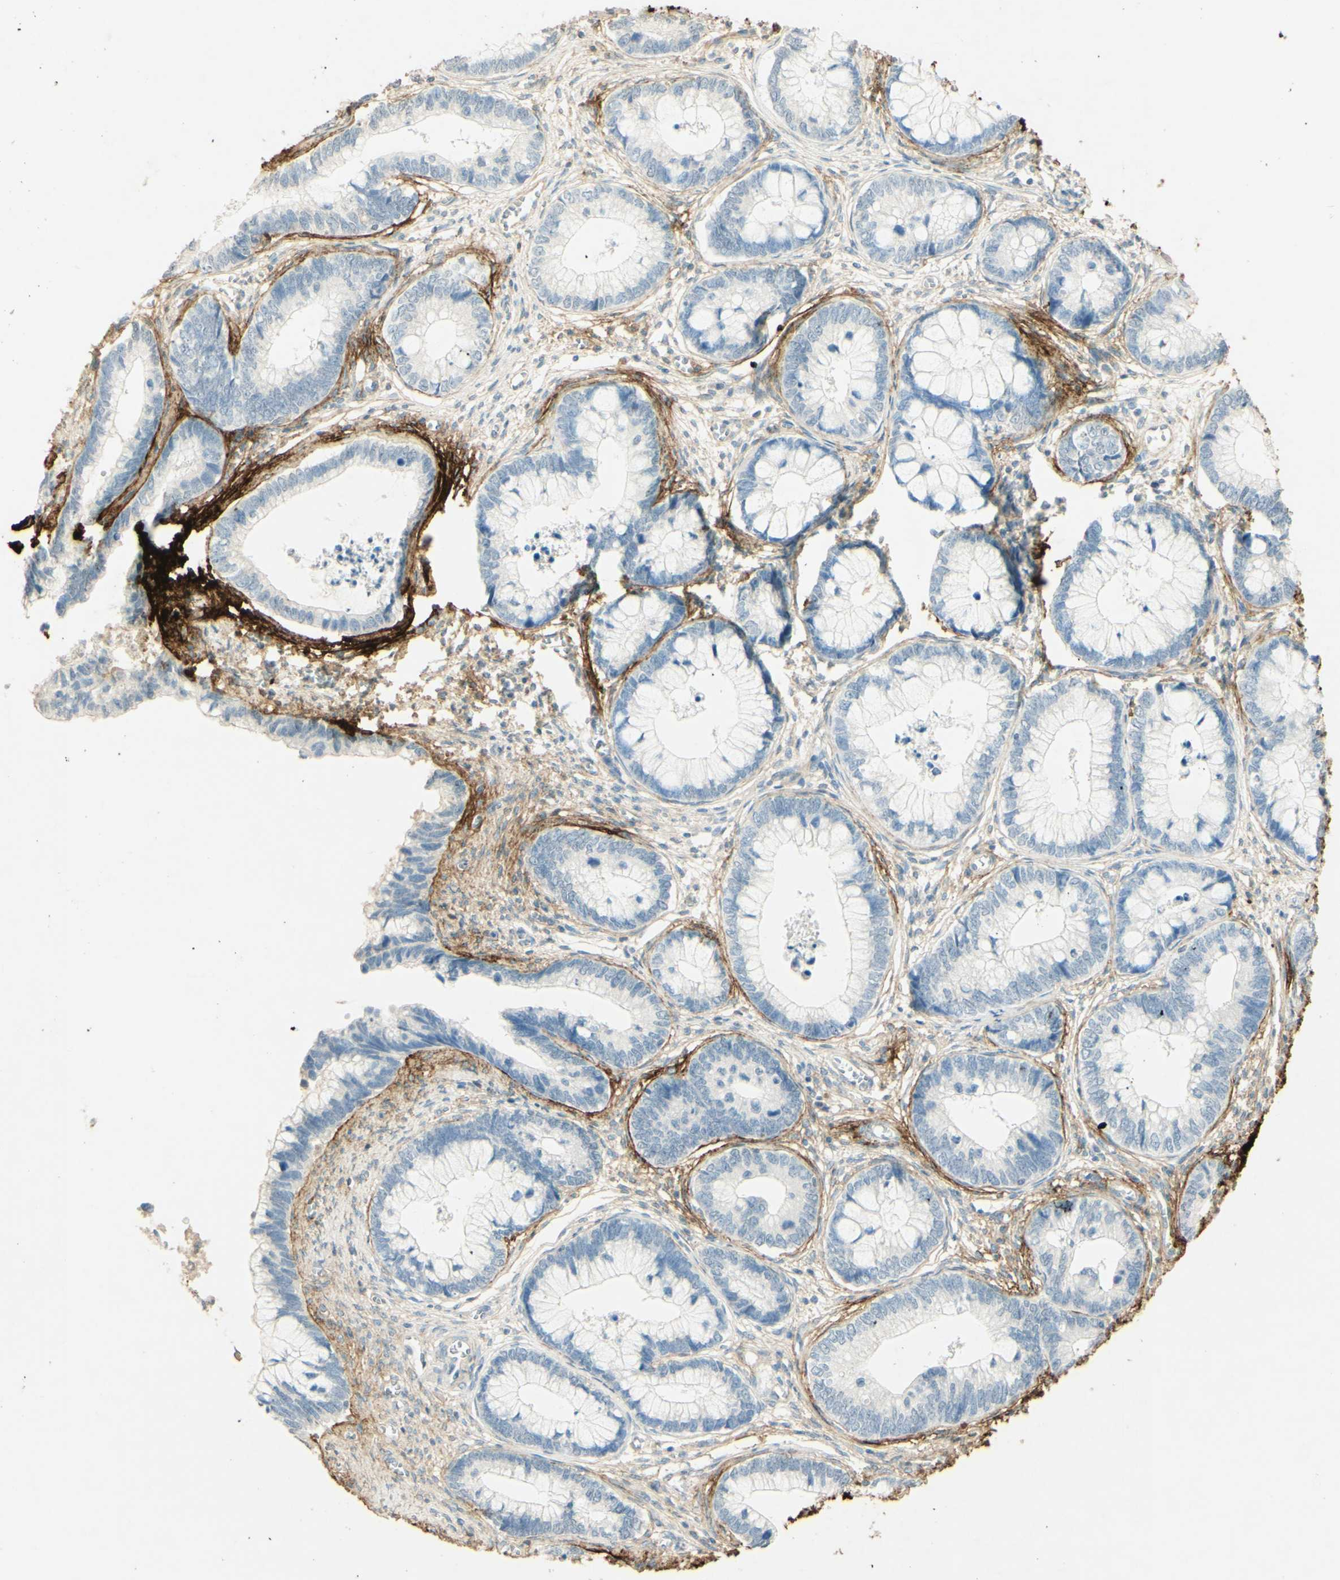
{"staining": {"intensity": "negative", "quantity": "none", "location": "none"}, "tissue": "cervical cancer", "cell_type": "Tumor cells", "image_type": "cancer", "snomed": [{"axis": "morphology", "description": "Adenocarcinoma, NOS"}, {"axis": "topography", "description": "Cervix"}], "caption": "Tumor cells are negative for brown protein staining in cervical adenocarcinoma.", "gene": "TNN", "patient": {"sex": "female", "age": 44}}